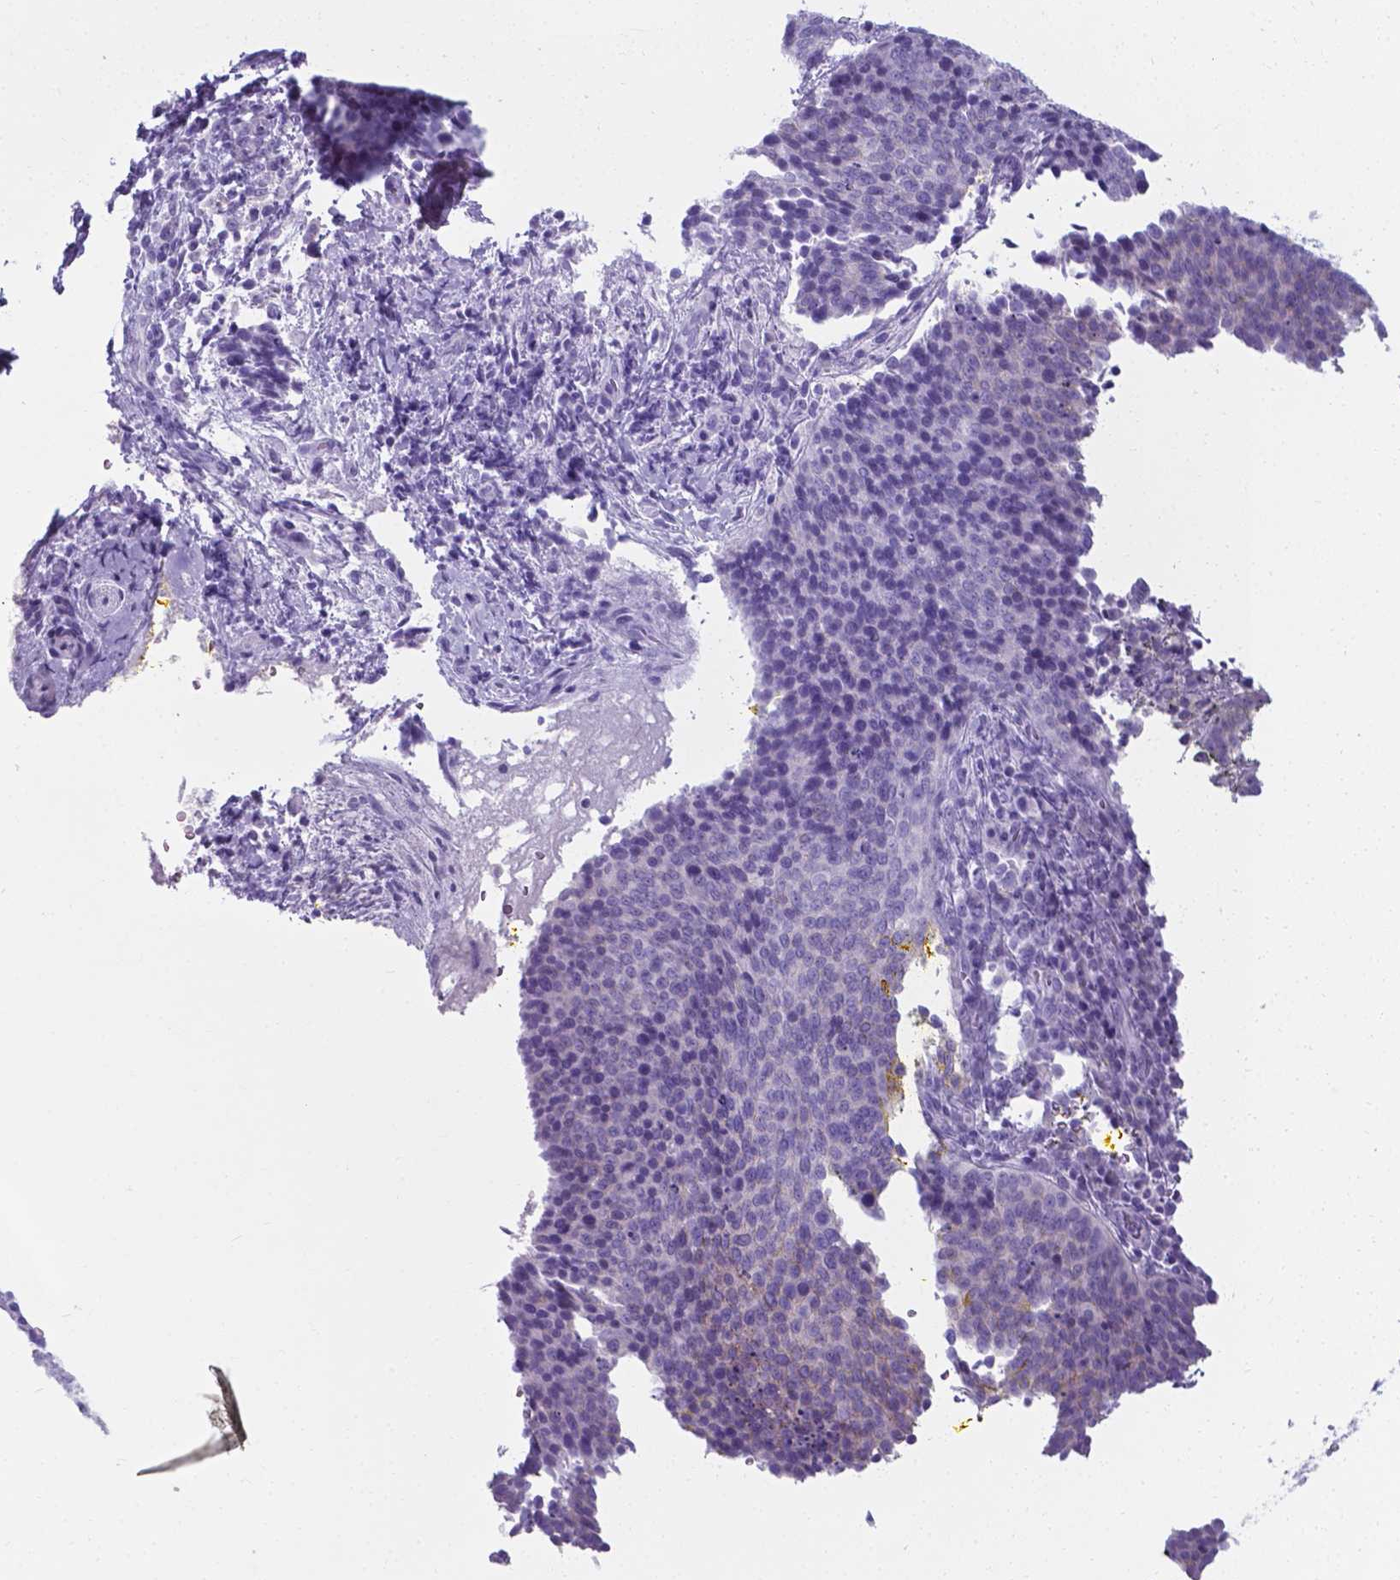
{"staining": {"intensity": "negative", "quantity": "none", "location": "none"}, "tissue": "cervical cancer", "cell_type": "Tumor cells", "image_type": "cancer", "snomed": [{"axis": "morphology", "description": "Squamous cell carcinoma, NOS"}, {"axis": "topography", "description": "Cervix"}], "caption": "There is no significant positivity in tumor cells of cervical cancer.", "gene": "AP5B1", "patient": {"sex": "female", "age": 34}}